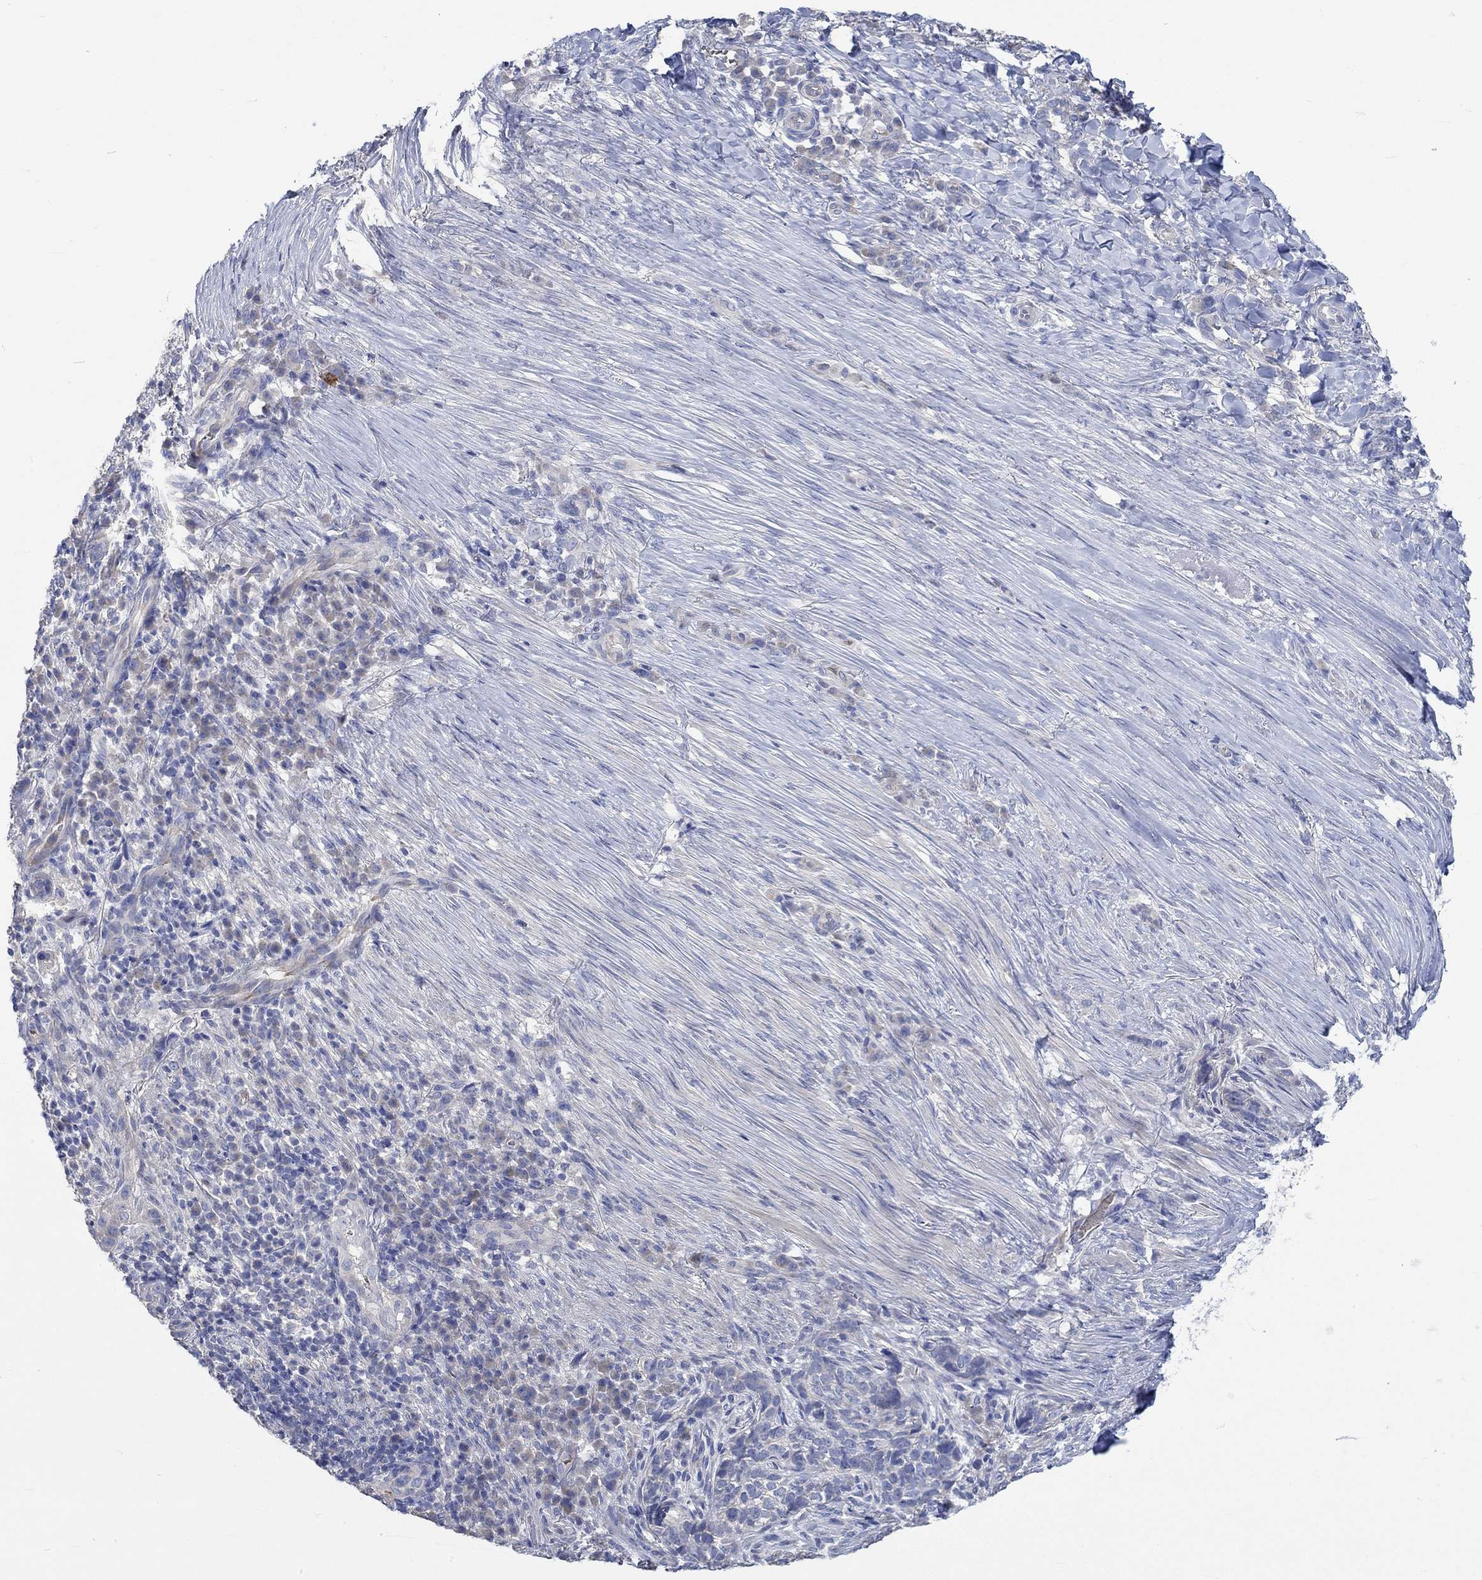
{"staining": {"intensity": "negative", "quantity": "none", "location": "none"}, "tissue": "skin cancer", "cell_type": "Tumor cells", "image_type": "cancer", "snomed": [{"axis": "morphology", "description": "Basal cell carcinoma"}, {"axis": "topography", "description": "Skin"}], "caption": "Photomicrograph shows no protein positivity in tumor cells of basal cell carcinoma (skin) tissue.", "gene": "KCNA1", "patient": {"sex": "female", "age": 69}}